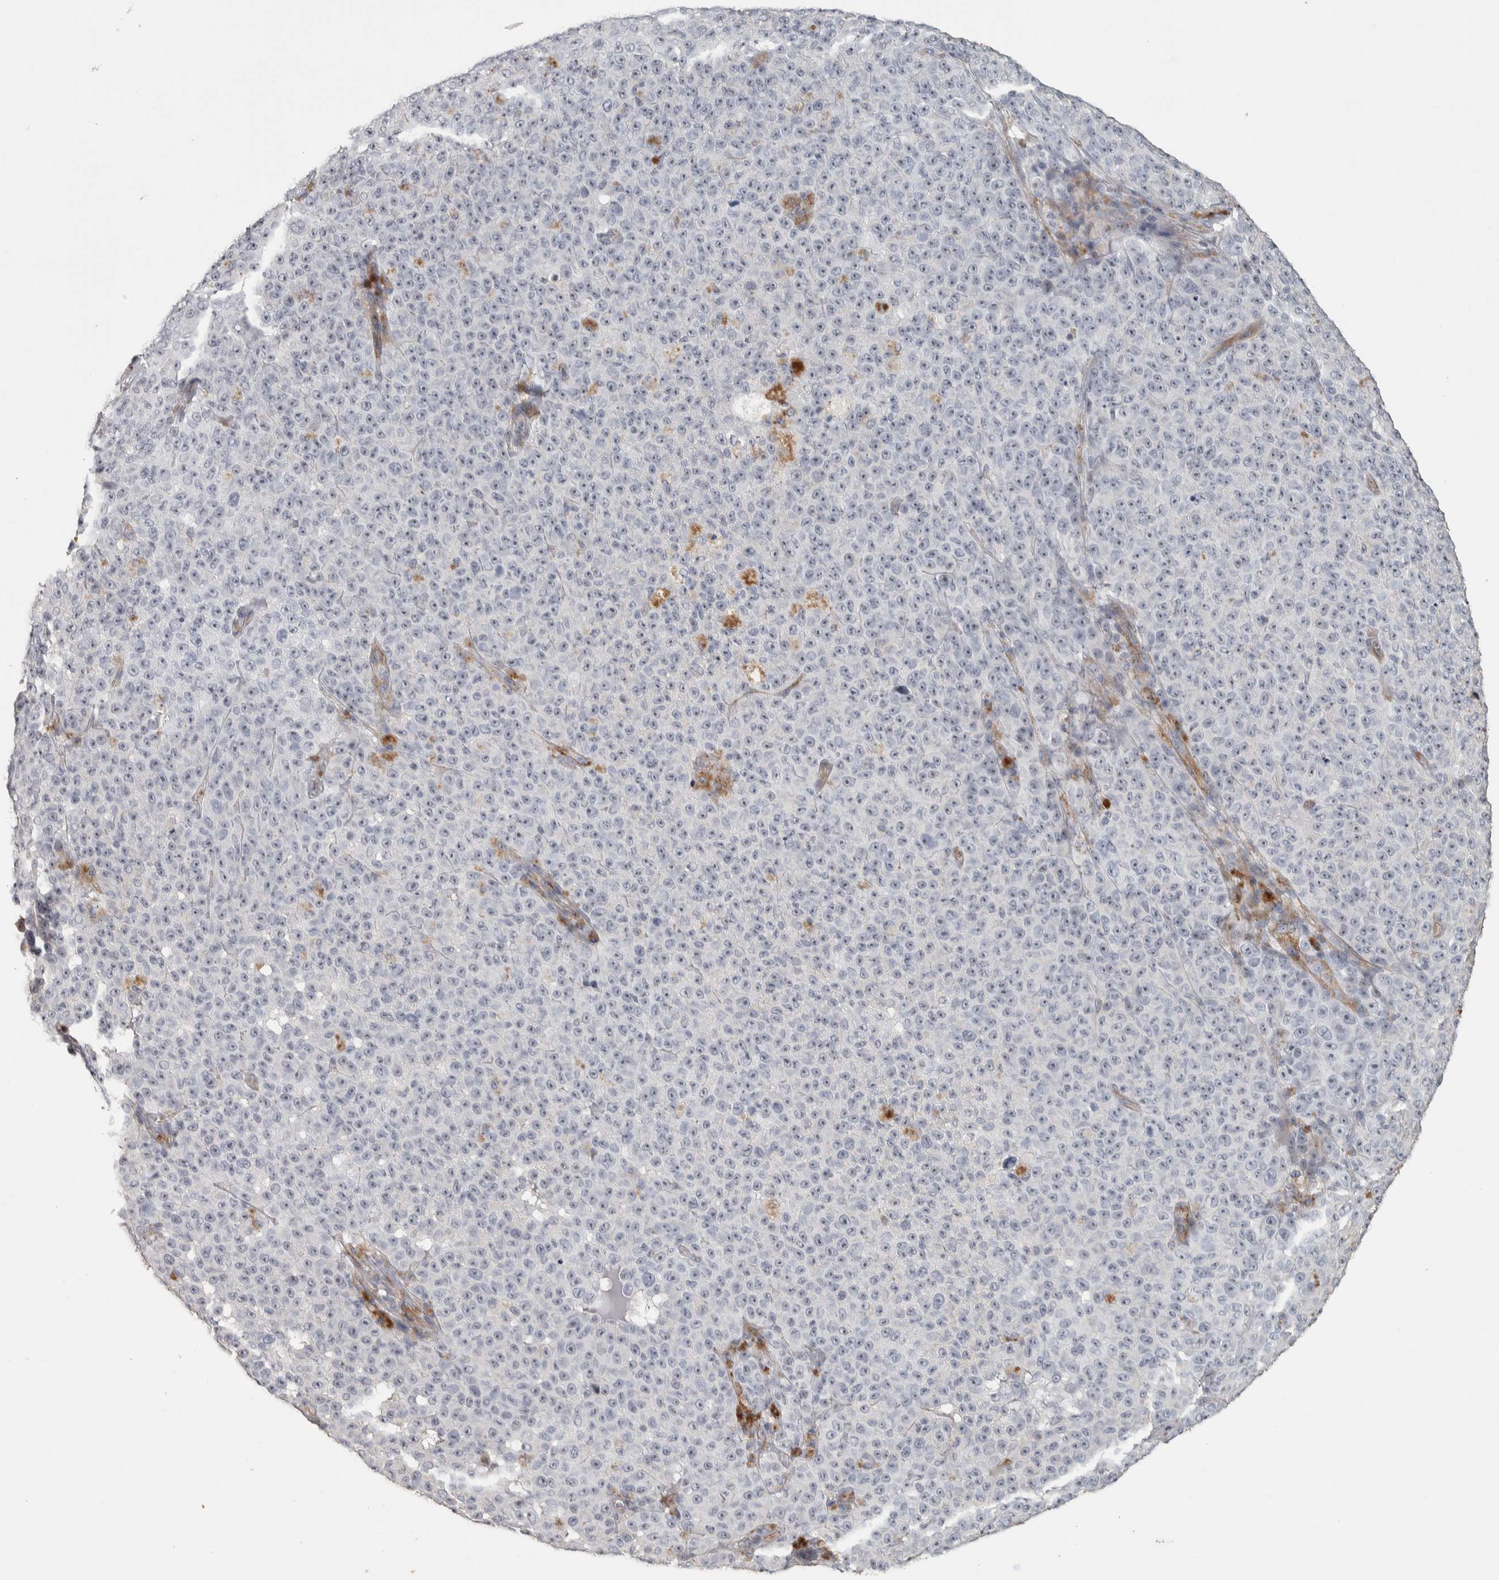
{"staining": {"intensity": "negative", "quantity": "none", "location": "none"}, "tissue": "melanoma", "cell_type": "Tumor cells", "image_type": "cancer", "snomed": [{"axis": "morphology", "description": "Malignant melanoma, NOS"}, {"axis": "topography", "description": "Skin"}], "caption": "Tumor cells show no significant expression in melanoma. Nuclei are stained in blue.", "gene": "DCAF10", "patient": {"sex": "female", "age": 82}}